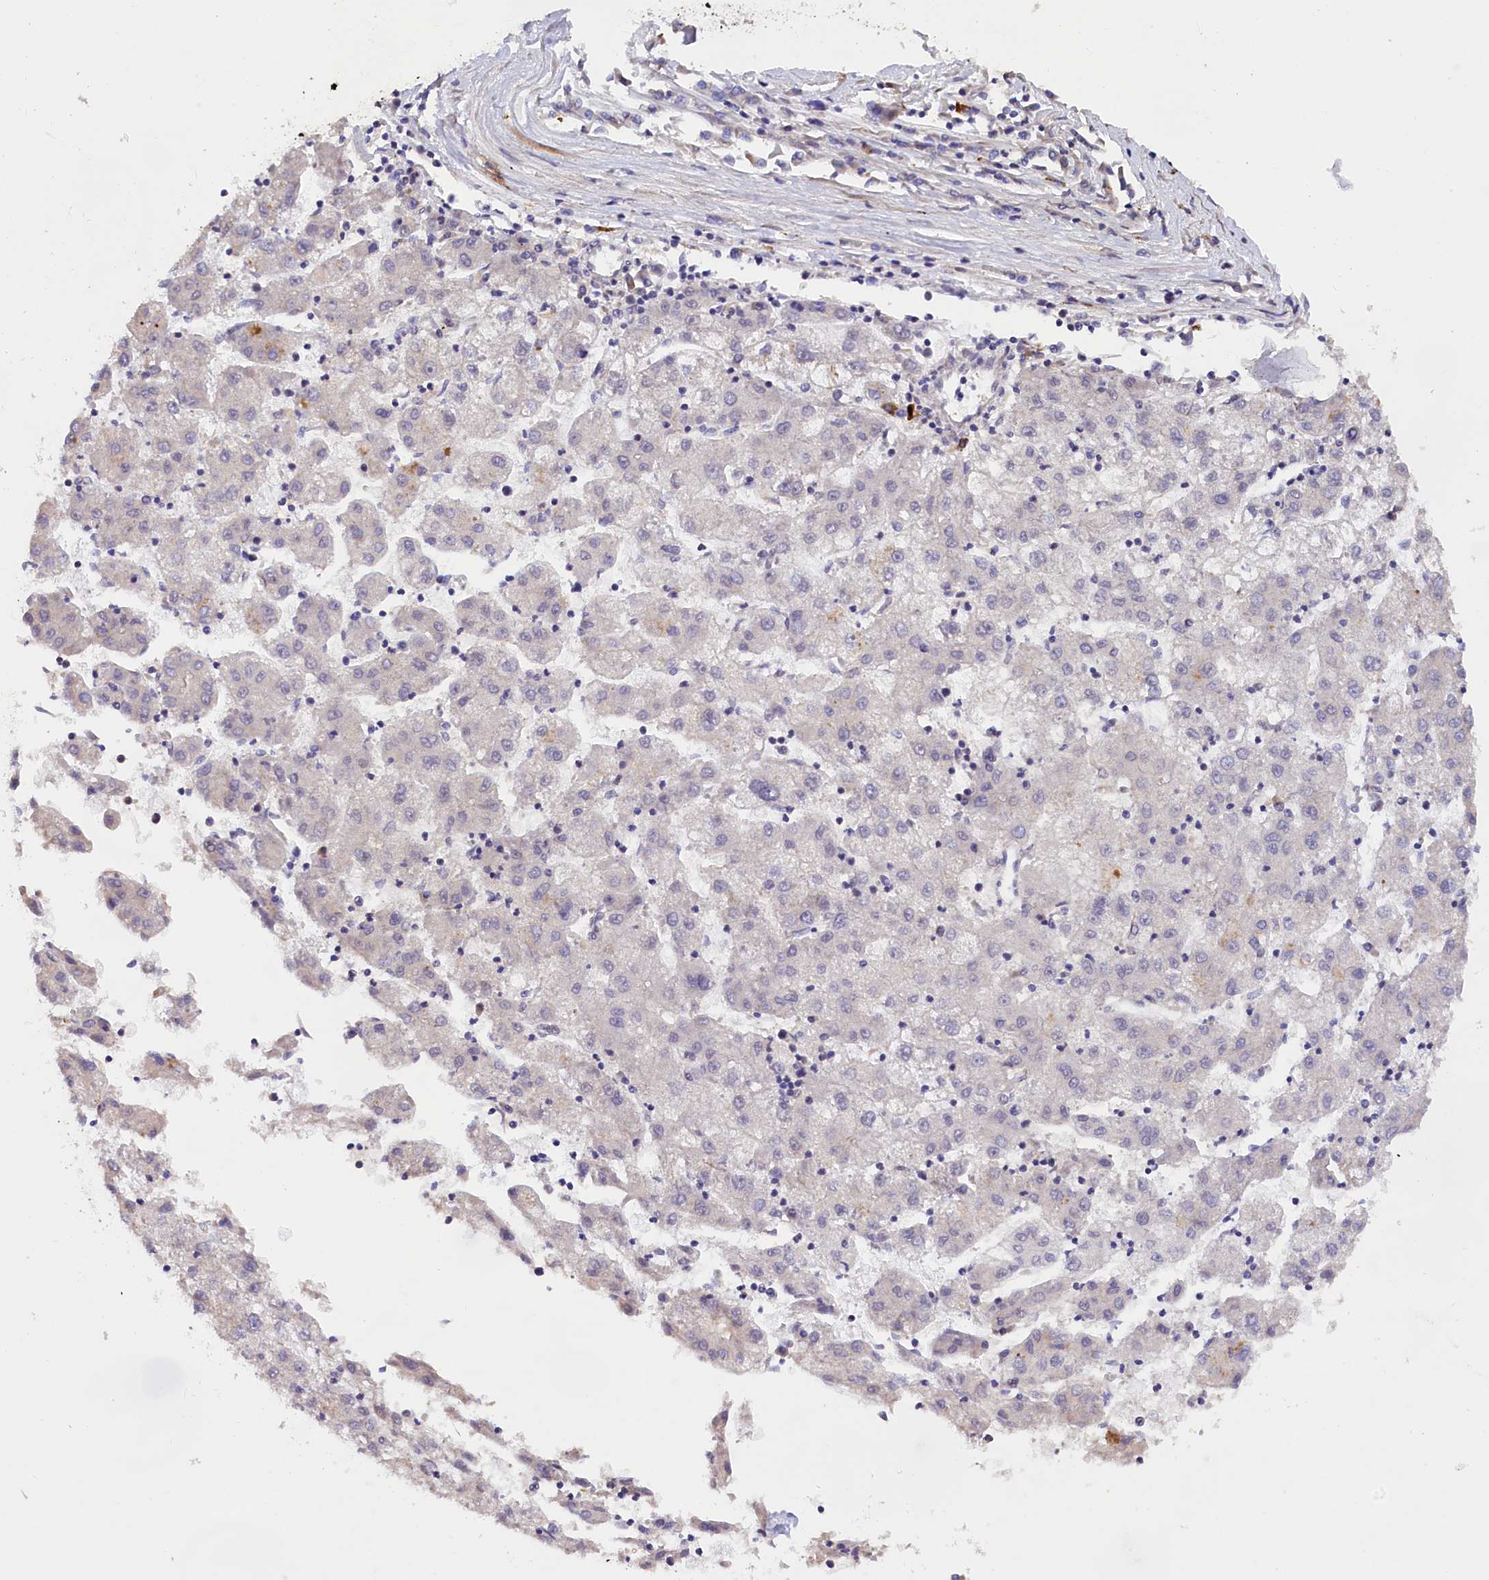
{"staining": {"intensity": "negative", "quantity": "none", "location": "none"}, "tissue": "liver cancer", "cell_type": "Tumor cells", "image_type": "cancer", "snomed": [{"axis": "morphology", "description": "Carcinoma, Hepatocellular, NOS"}, {"axis": "topography", "description": "Liver"}], "caption": "Immunohistochemistry image of hepatocellular carcinoma (liver) stained for a protein (brown), which exhibits no staining in tumor cells.", "gene": "FBXO45", "patient": {"sex": "male", "age": 72}}